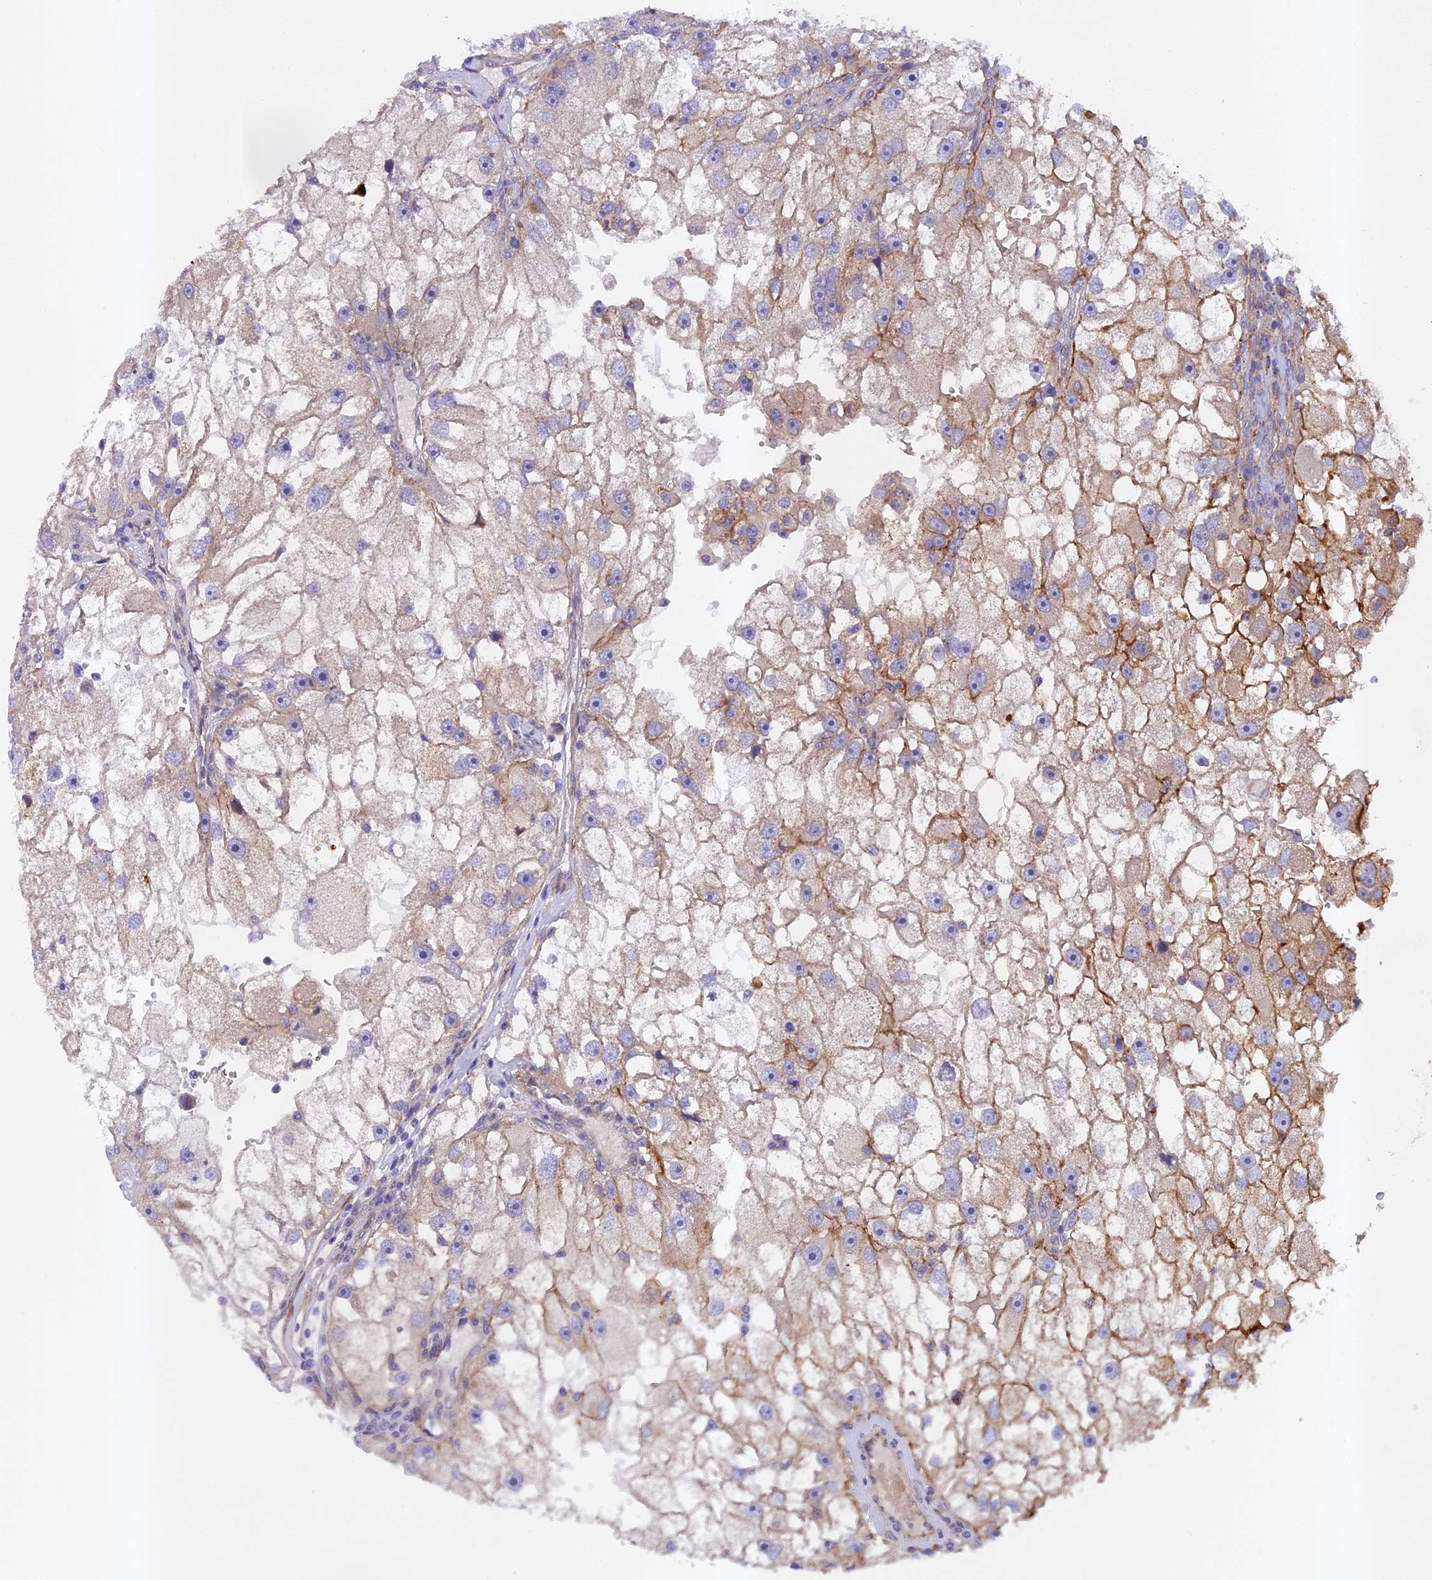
{"staining": {"intensity": "moderate", "quantity": "<25%", "location": "cytoplasmic/membranous"}, "tissue": "renal cancer", "cell_type": "Tumor cells", "image_type": "cancer", "snomed": [{"axis": "morphology", "description": "Adenocarcinoma, NOS"}, {"axis": "topography", "description": "Kidney"}], "caption": "Protein staining of renal cancer (adenocarcinoma) tissue demonstrates moderate cytoplasmic/membranous expression in approximately <25% of tumor cells.", "gene": "RALGAPA2", "patient": {"sex": "male", "age": 63}}